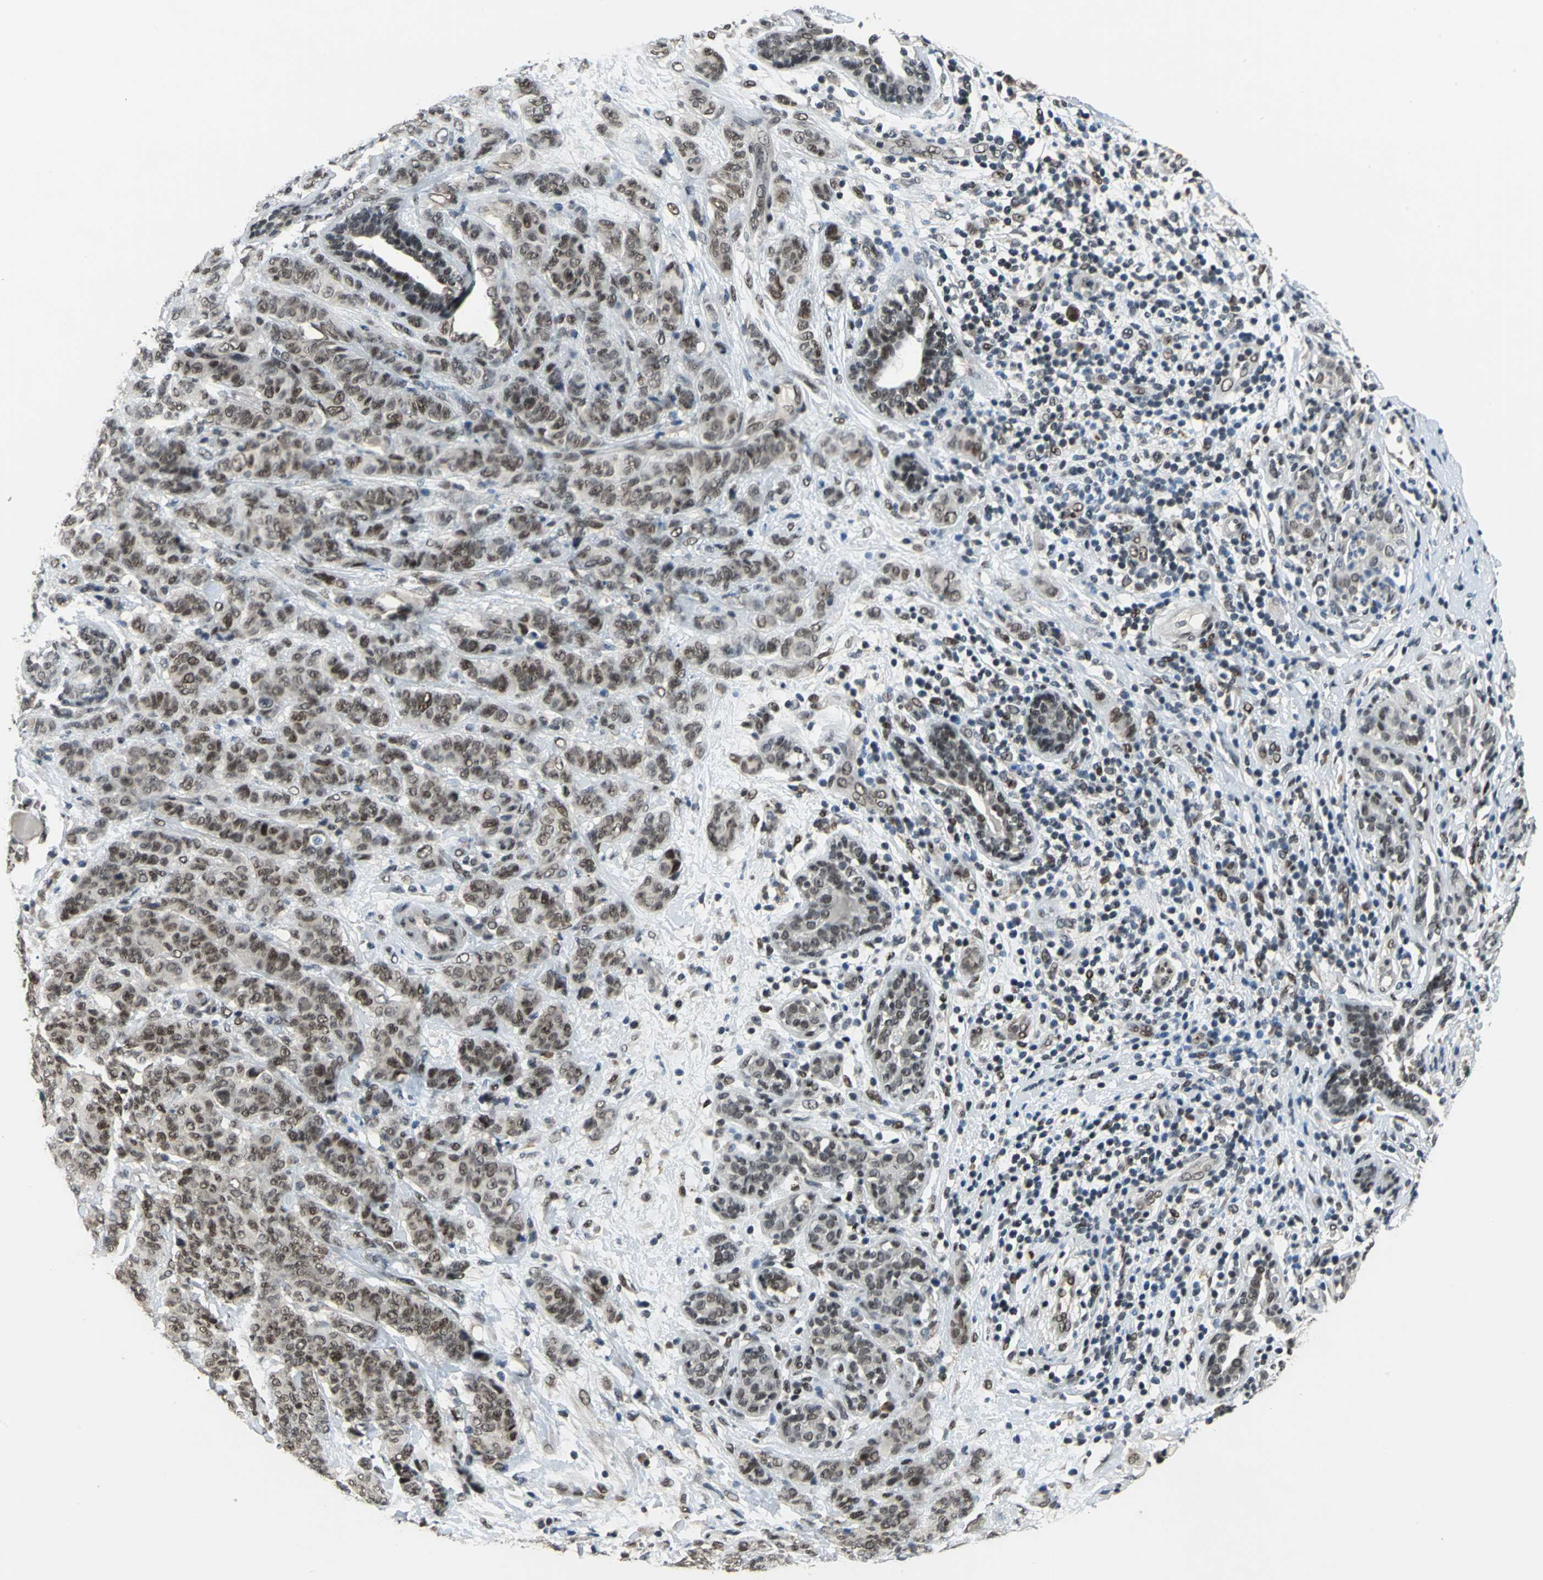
{"staining": {"intensity": "moderate", "quantity": "25%-75%", "location": "nuclear"}, "tissue": "breast cancer", "cell_type": "Tumor cells", "image_type": "cancer", "snomed": [{"axis": "morphology", "description": "Duct carcinoma"}, {"axis": "topography", "description": "Breast"}], "caption": "Invasive ductal carcinoma (breast) stained with a protein marker reveals moderate staining in tumor cells.", "gene": "ELF2", "patient": {"sex": "female", "age": 40}}